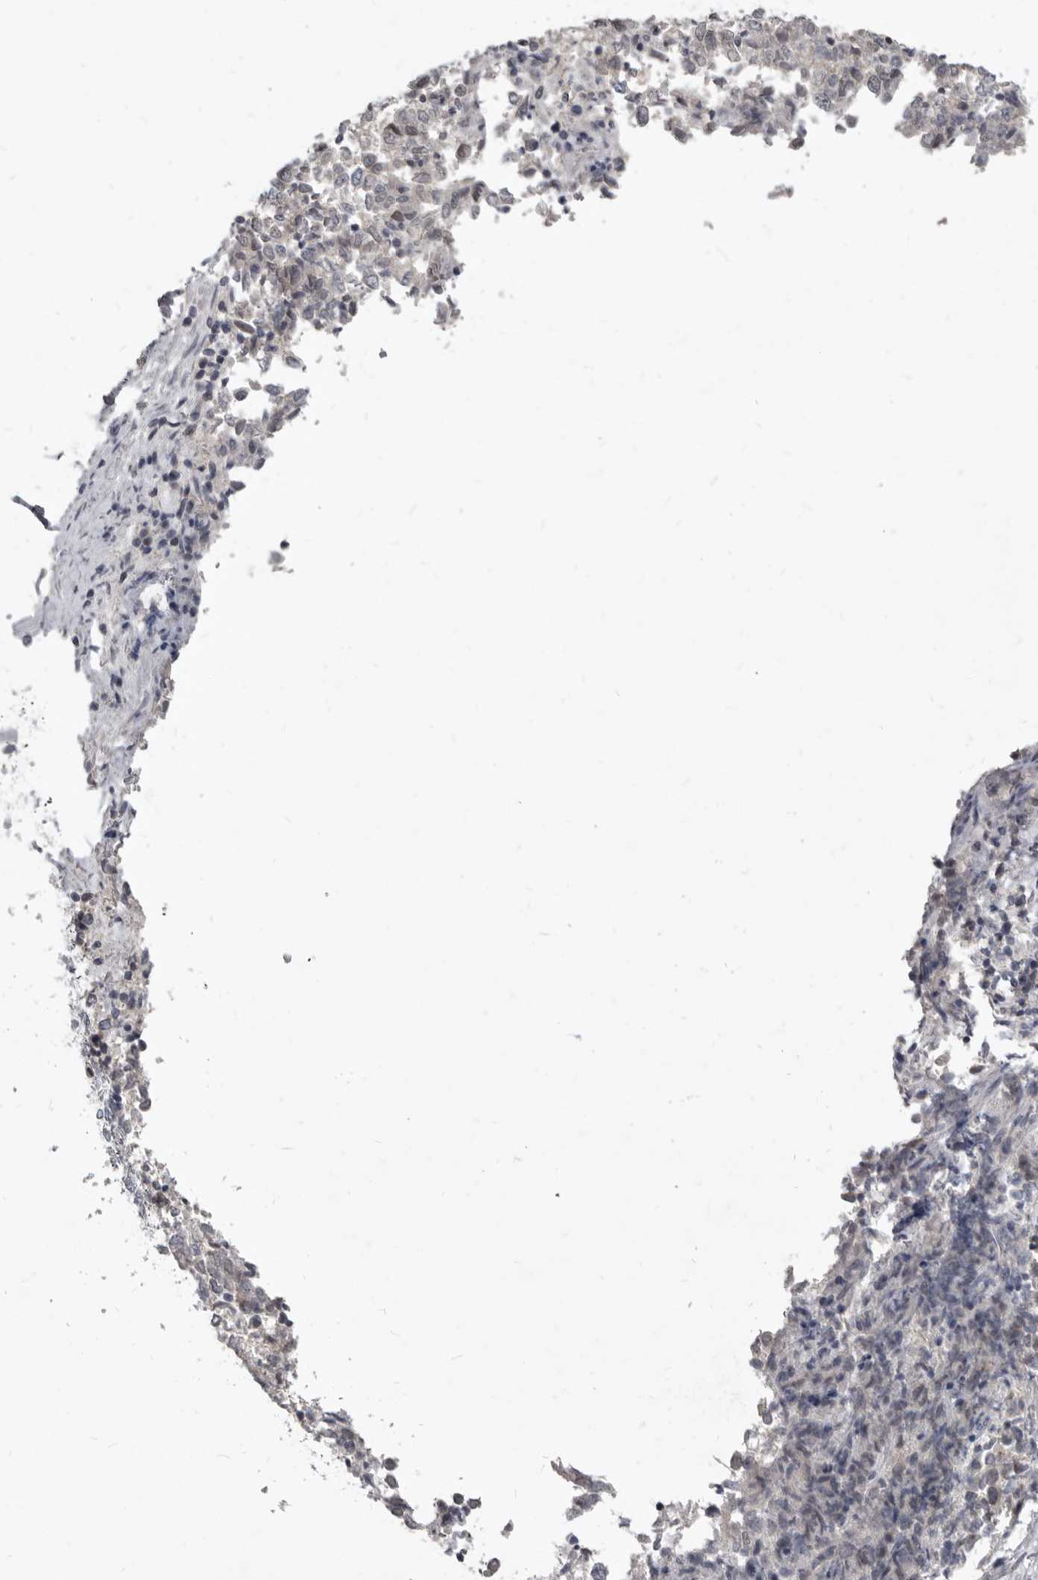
{"staining": {"intensity": "negative", "quantity": "none", "location": "none"}, "tissue": "endometrial cancer", "cell_type": "Tumor cells", "image_type": "cancer", "snomed": [{"axis": "morphology", "description": "Adenocarcinoma, NOS"}, {"axis": "topography", "description": "Endometrium"}], "caption": "Immunohistochemistry (IHC) of endometrial cancer (adenocarcinoma) demonstrates no positivity in tumor cells.", "gene": "SULT1E1", "patient": {"sex": "female", "age": 80}}